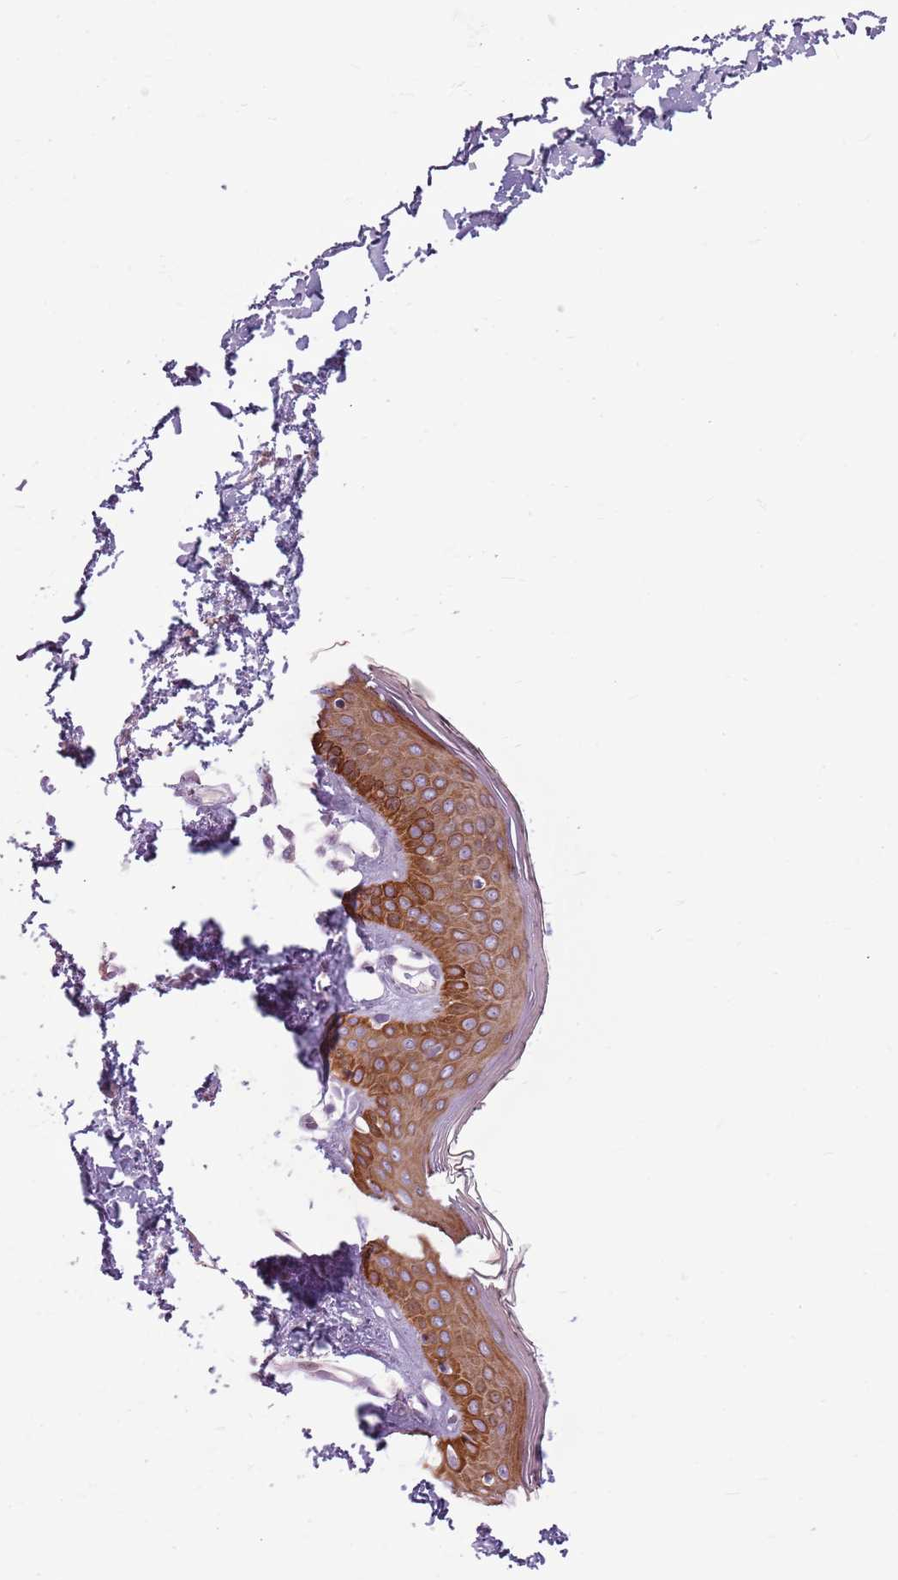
{"staining": {"intensity": "negative", "quantity": "none", "location": "none"}, "tissue": "skin", "cell_type": "Fibroblasts", "image_type": "normal", "snomed": [{"axis": "morphology", "description": "Normal tissue, NOS"}, {"axis": "topography", "description": "Skin"}], "caption": "Skin stained for a protein using immunohistochemistry reveals no expression fibroblasts.", "gene": "HSPA14", "patient": {"sex": "female", "age": 64}}